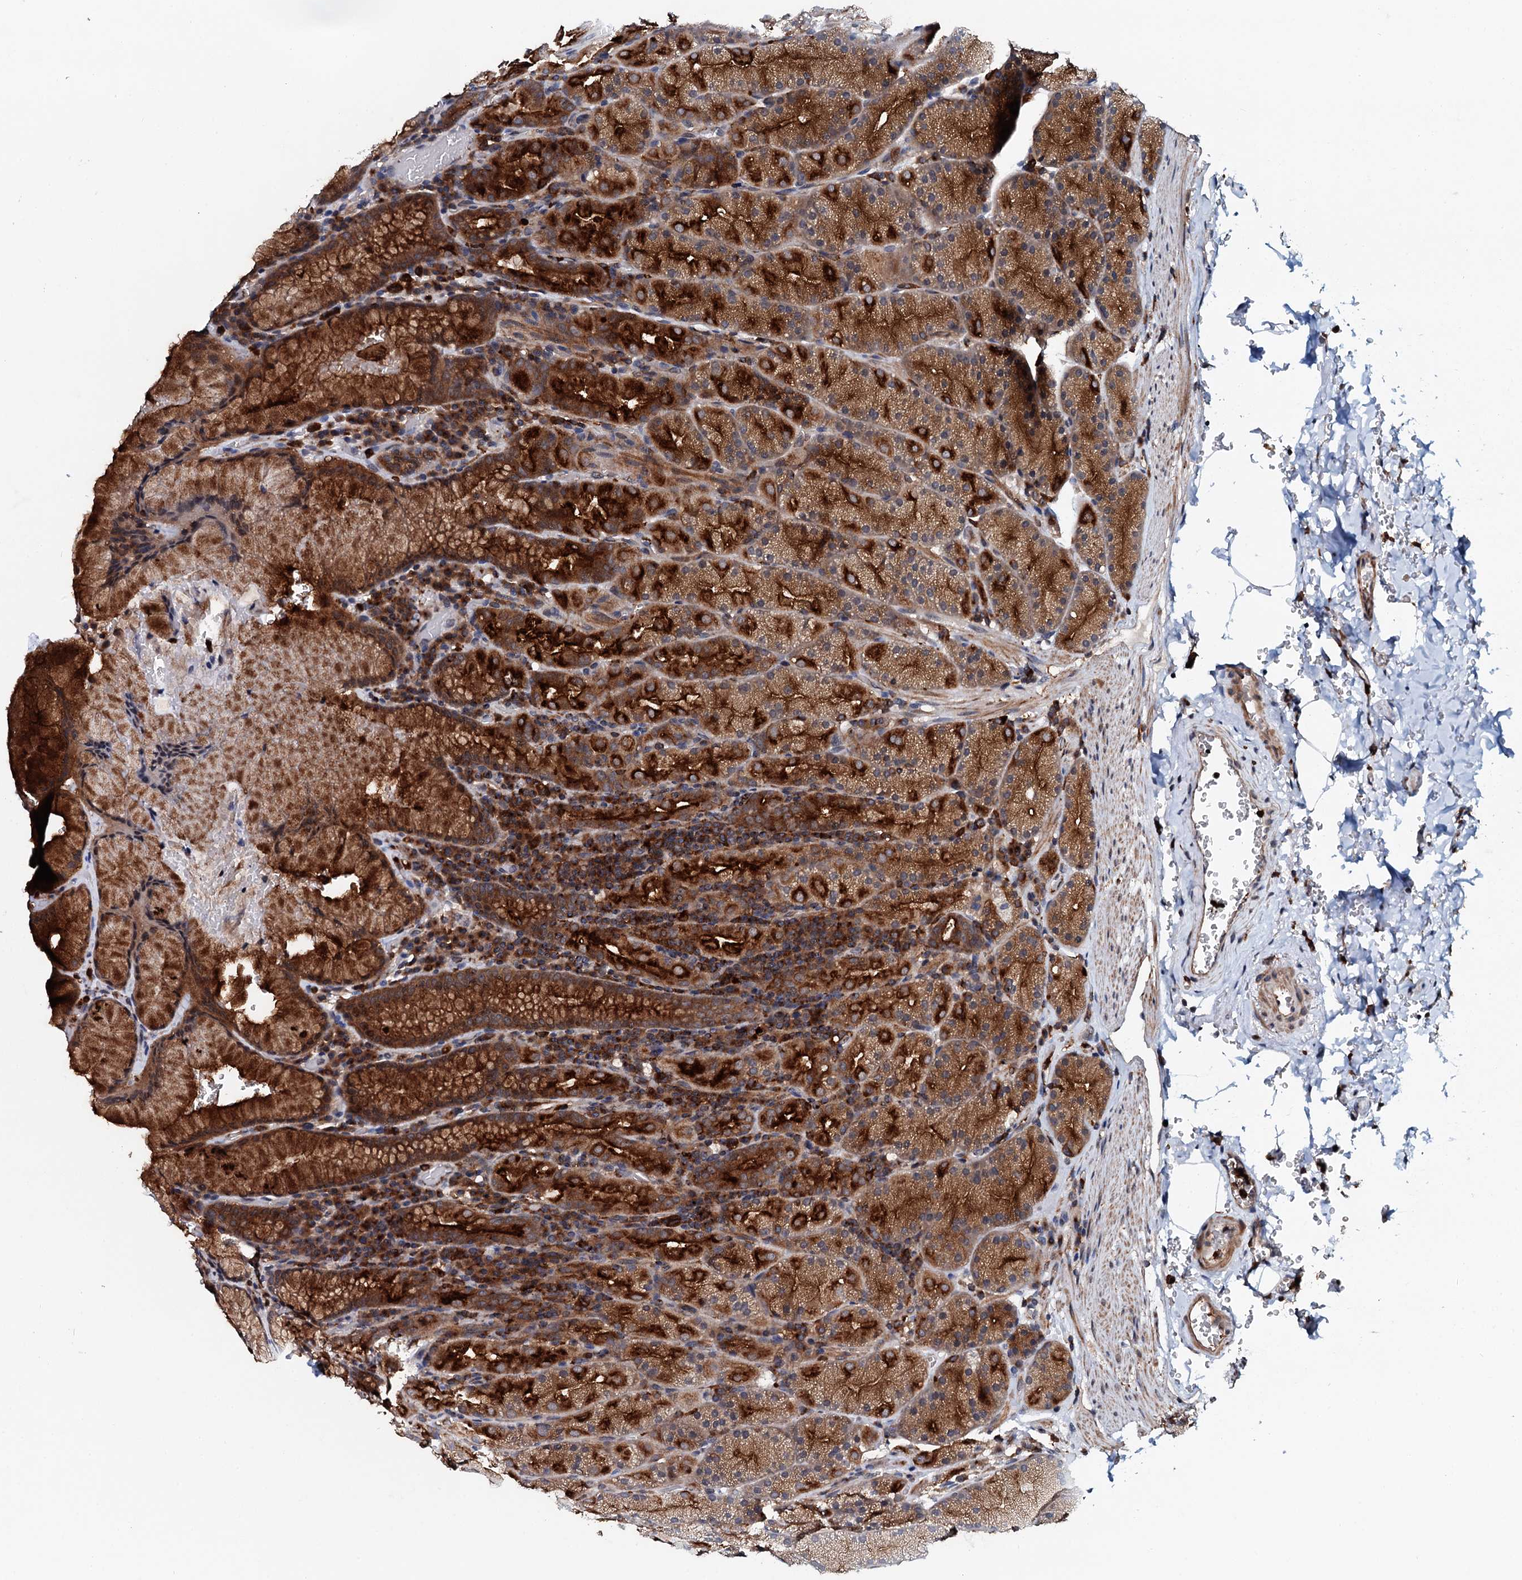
{"staining": {"intensity": "strong", "quantity": ">75%", "location": "cytoplasmic/membranous"}, "tissue": "stomach", "cell_type": "Glandular cells", "image_type": "normal", "snomed": [{"axis": "morphology", "description": "Normal tissue, NOS"}, {"axis": "topography", "description": "Stomach, upper"}, {"axis": "topography", "description": "Stomach, lower"}], "caption": "Immunohistochemical staining of normal human stomach reveals >75% levels of strong cytoplasmic/membranous protein staining in approximately >75% of glandular cells. The staining was performed using DAB (3,3'-diaminobenzidine) to visualize the protein expression in brown, while the nuclei were stained in blue with hematoxylin (Magnification: 20x).", "gene": "VAMP8", "patient": {"sex": "male", "age": 80}}